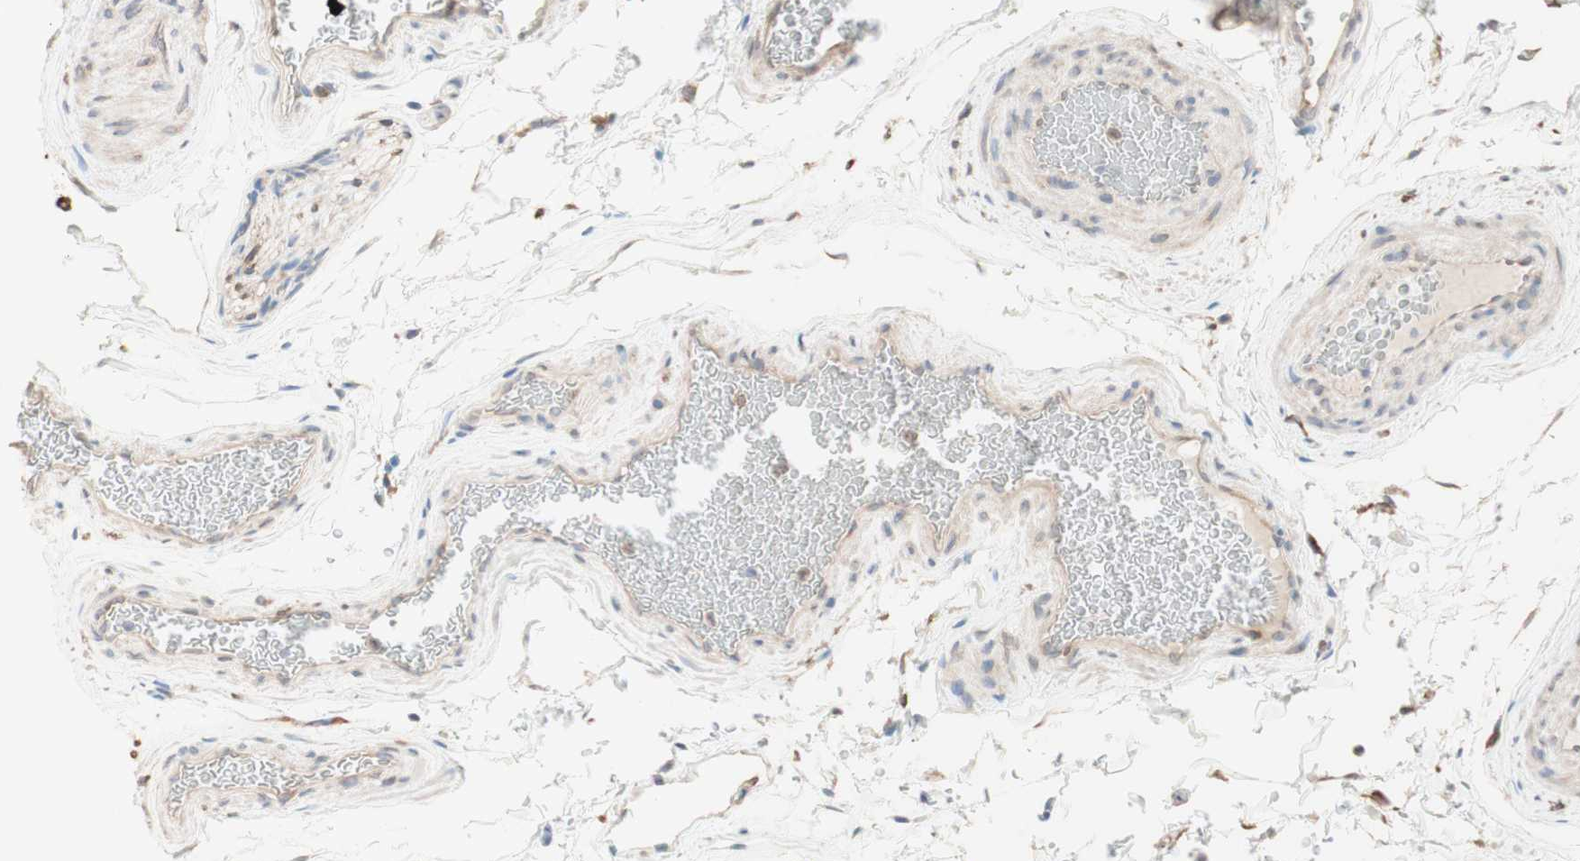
{"staining": {"intensity": "moderate", "quantity": ">75%", "location": "cytoplasmic/membranous,nuclear"}, "tissue": "epididymis", "cell_type": "Glandular cells", "image_type": "normal", "snomed": [{"axis": "morphology", "description": "Normal tissue, NOS"}, {"axis": "topography", "description": "Epididymis"}], "caption": "Protein analysis of unremarkable epididymis exhibits moderate cytoplasmic/membranous,nuclear expression in approximately >75% of glandular cells.", "gene": "COMT", "patient": {"sex": "male", "age": 36}}